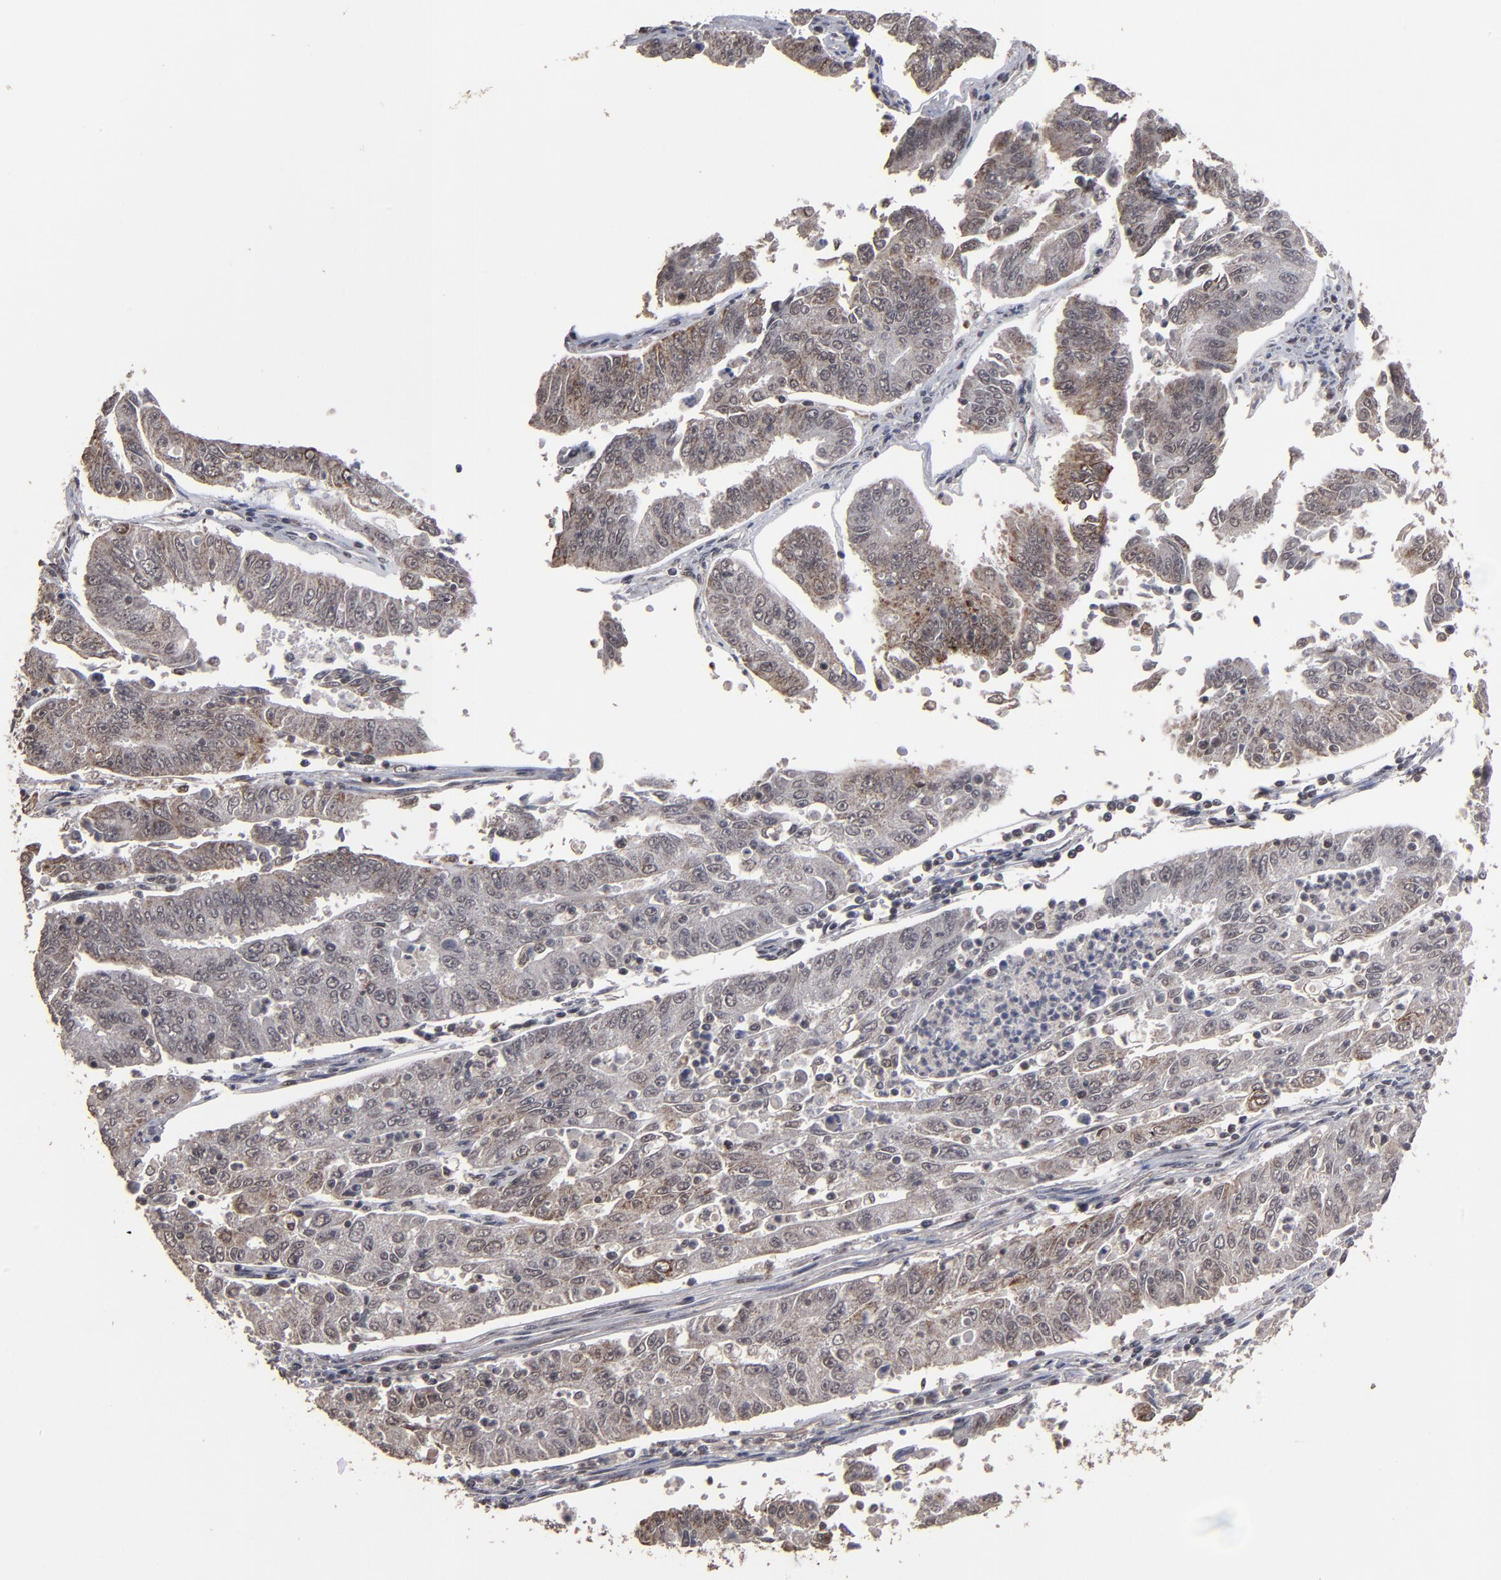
{"staining": {"intensity": "moderate", "quantity": ">75%", "location": "cytoplasmic/membranous"}, "tissue": "endometrial cancer", "cell_type": "Tumor cells", "image_type": "cancer", "snomed": [{"axis": "morphology", "description": "Adenocarcinoma, NOS"}, {"axis": "topography", "description": "Endometrium"}], "caption": "Tumor cells exhibit medium levels of moderate cytoplasmic/membranous expression in approximately >75% of cells in human endometrial cancer.", "gene": "BNIP3", "patient": {"sex": "female", "age": 42}}